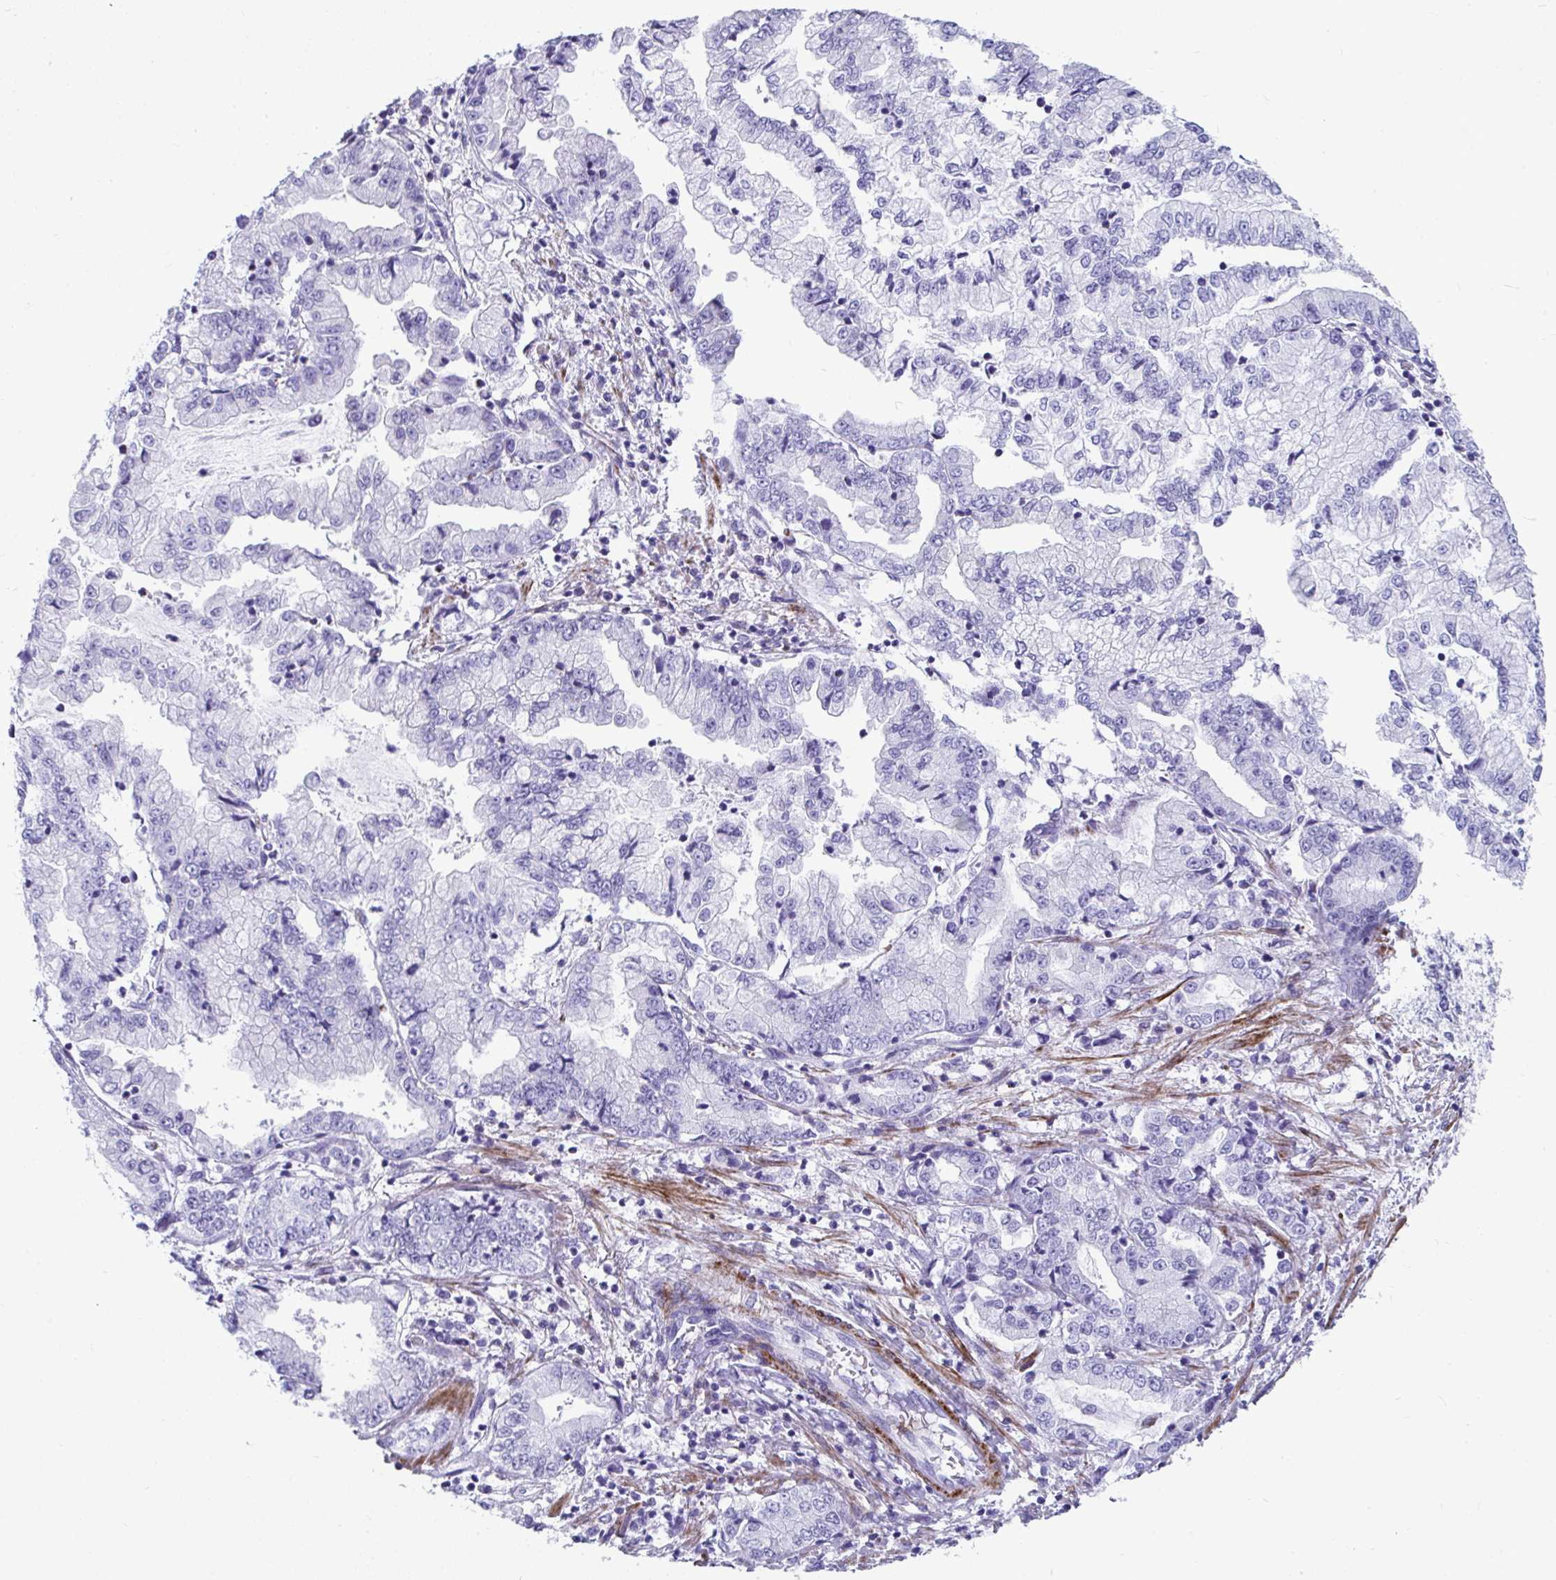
{"staining": {"intensity": "negative", "quantity": "none", "location": "none"}, "tissue": "stomach cancer", "cell_type": "Tumor cells", "image_type": "cancer", "snomed": [{"axis": "morphology", "description": "Adenocarcinoma, NOS"}, {"axis": "topography", "description": "Stomach, upper"}], "caption": "DAB immunohistochemical staining of human adenocarcinoma (stomach) exhibits no significant positivity in tumor cells.", "gene": "GRXCR2", "patient": {"sex": "female", "age": 74}}